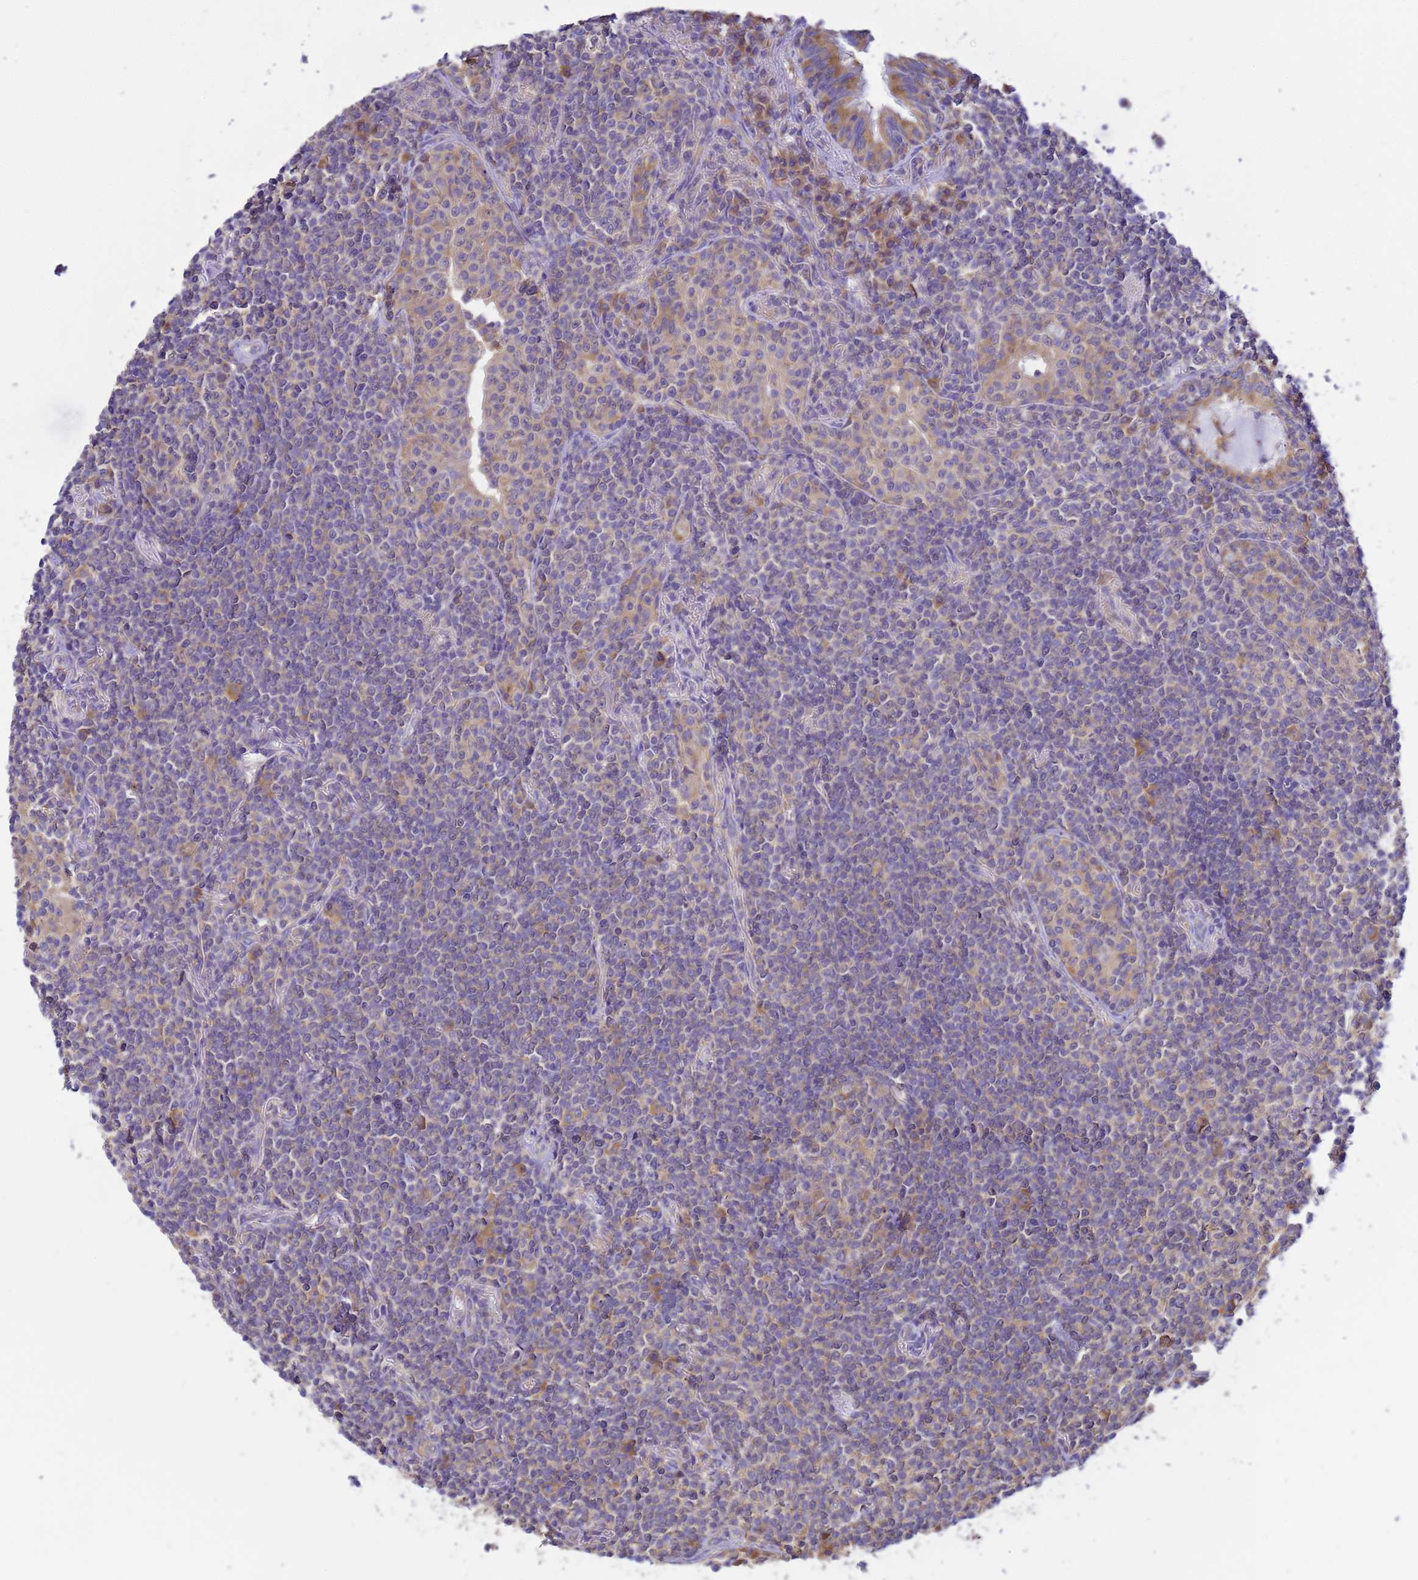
{"staining": {"intensity": "weak", "quantity": "<25%", "location": "cytoplasmic/membranous"}, "tissue": "lymphoma", "cell_type": "Tumor cells", "image_type": "cancer", "snomed": [{"axis": "morphology", "description": "Malignant lymphoma, non-Hodgkin's type, Low grade"}, {"axis": "topography", "description": "Lung"}], "caption": "Histopathology image shows no significant protein staining in tumor cells of lymphoma.", "gene": "NARS1", "patient": {"sex": "female", "age": 71}}